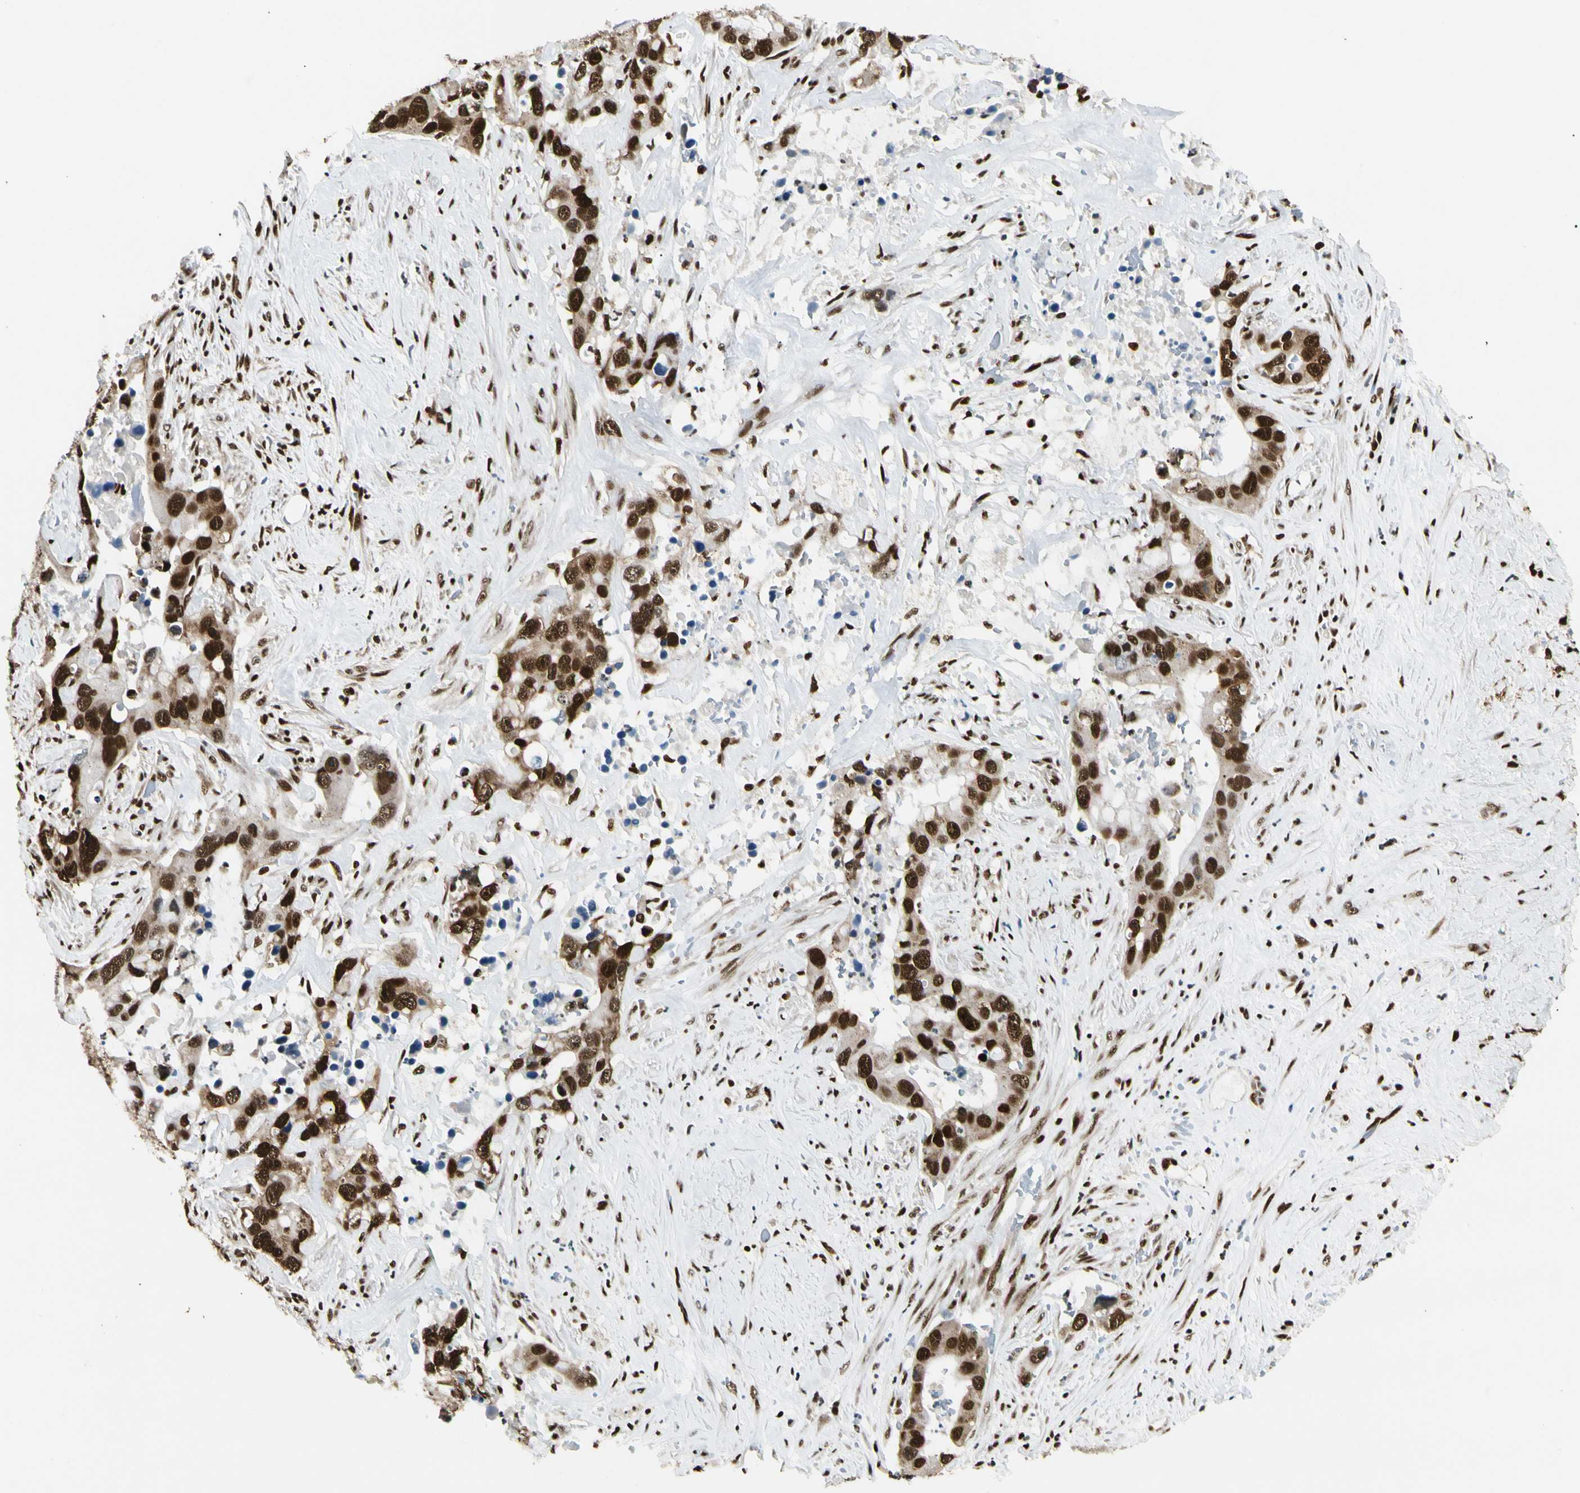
{"staining": {"intensity": "strong", "quantity": ">75%", "location": "cytoplasmic/membranous,nuclear"}, "tissue": "liver cancer", "cell_type": "Tumor cells", "image_type": "cancer", "snomed": [{"axis": "morphology", "description": "Cholangiocarcinoma"}, {"axis": "topography", "description": "Liver"}], "caption": "A brown stain highlights strong cytoplasmic/membranous and nuclear positivity of a protein in liver cancer tumor cells.", "gene": "FUS", "patient": {"sex": "female", "age": 65}}